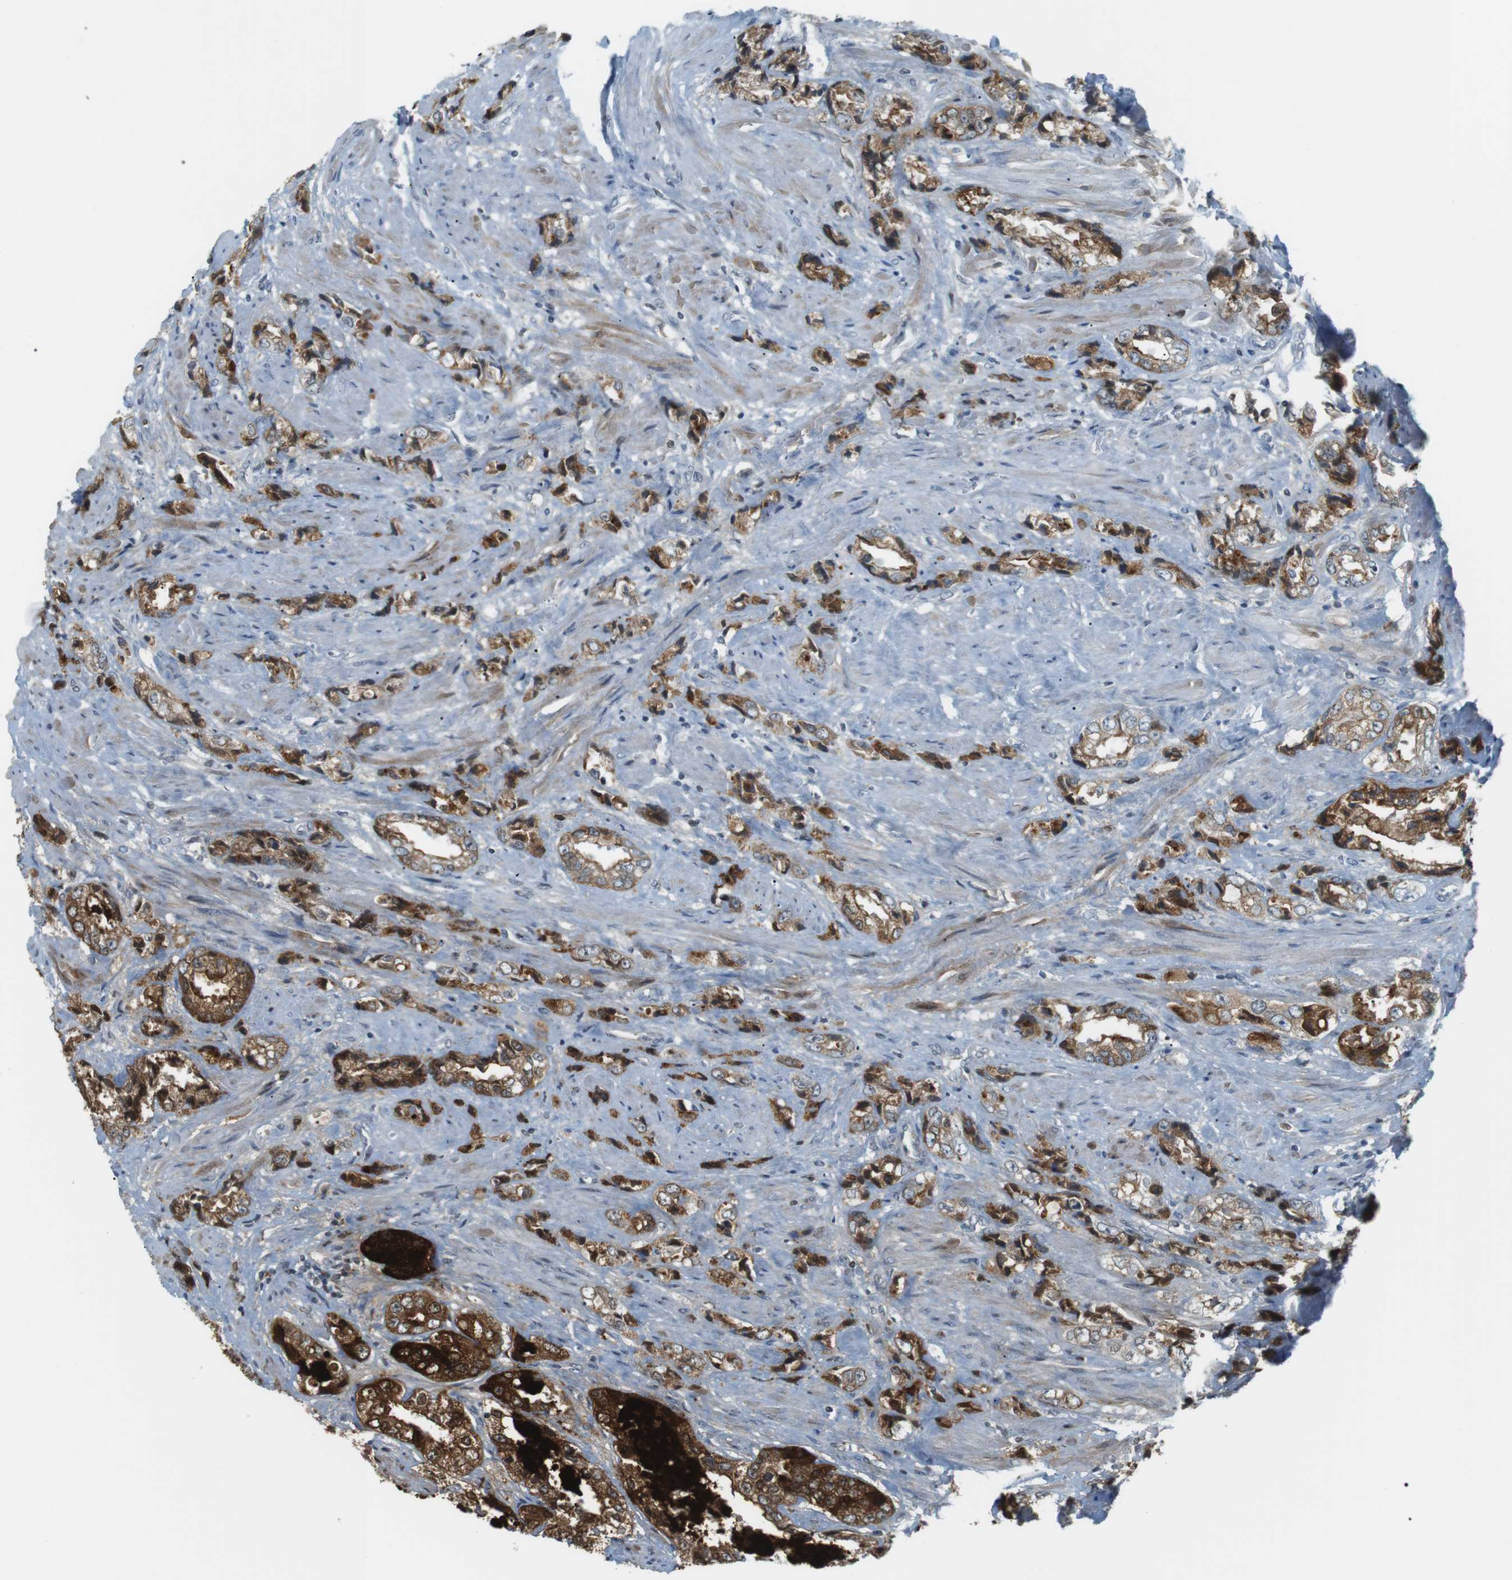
{"staining": {"intensity": "strong", "quantity": ">75%", "location": "cytoplasmic/membranous,nuclear"}, "tissue": "prostate cancer", "cell_type": "Tumor cells", "image_type": "cancer", "snomed": [{"axis": "morphology", "description": "Adenocarcinoma, High grade"}, {"axis": "topography", "description": "Prostate"}], "caption": "Protein staining displays strong cytoplasmic/membranous and nuclear staining in about >75% of tumor cells in prostate cancer (adenocarcinoma (high-grade)).", "gene": "AZGP1", "patient": {"sex": "male", "age": 61}}